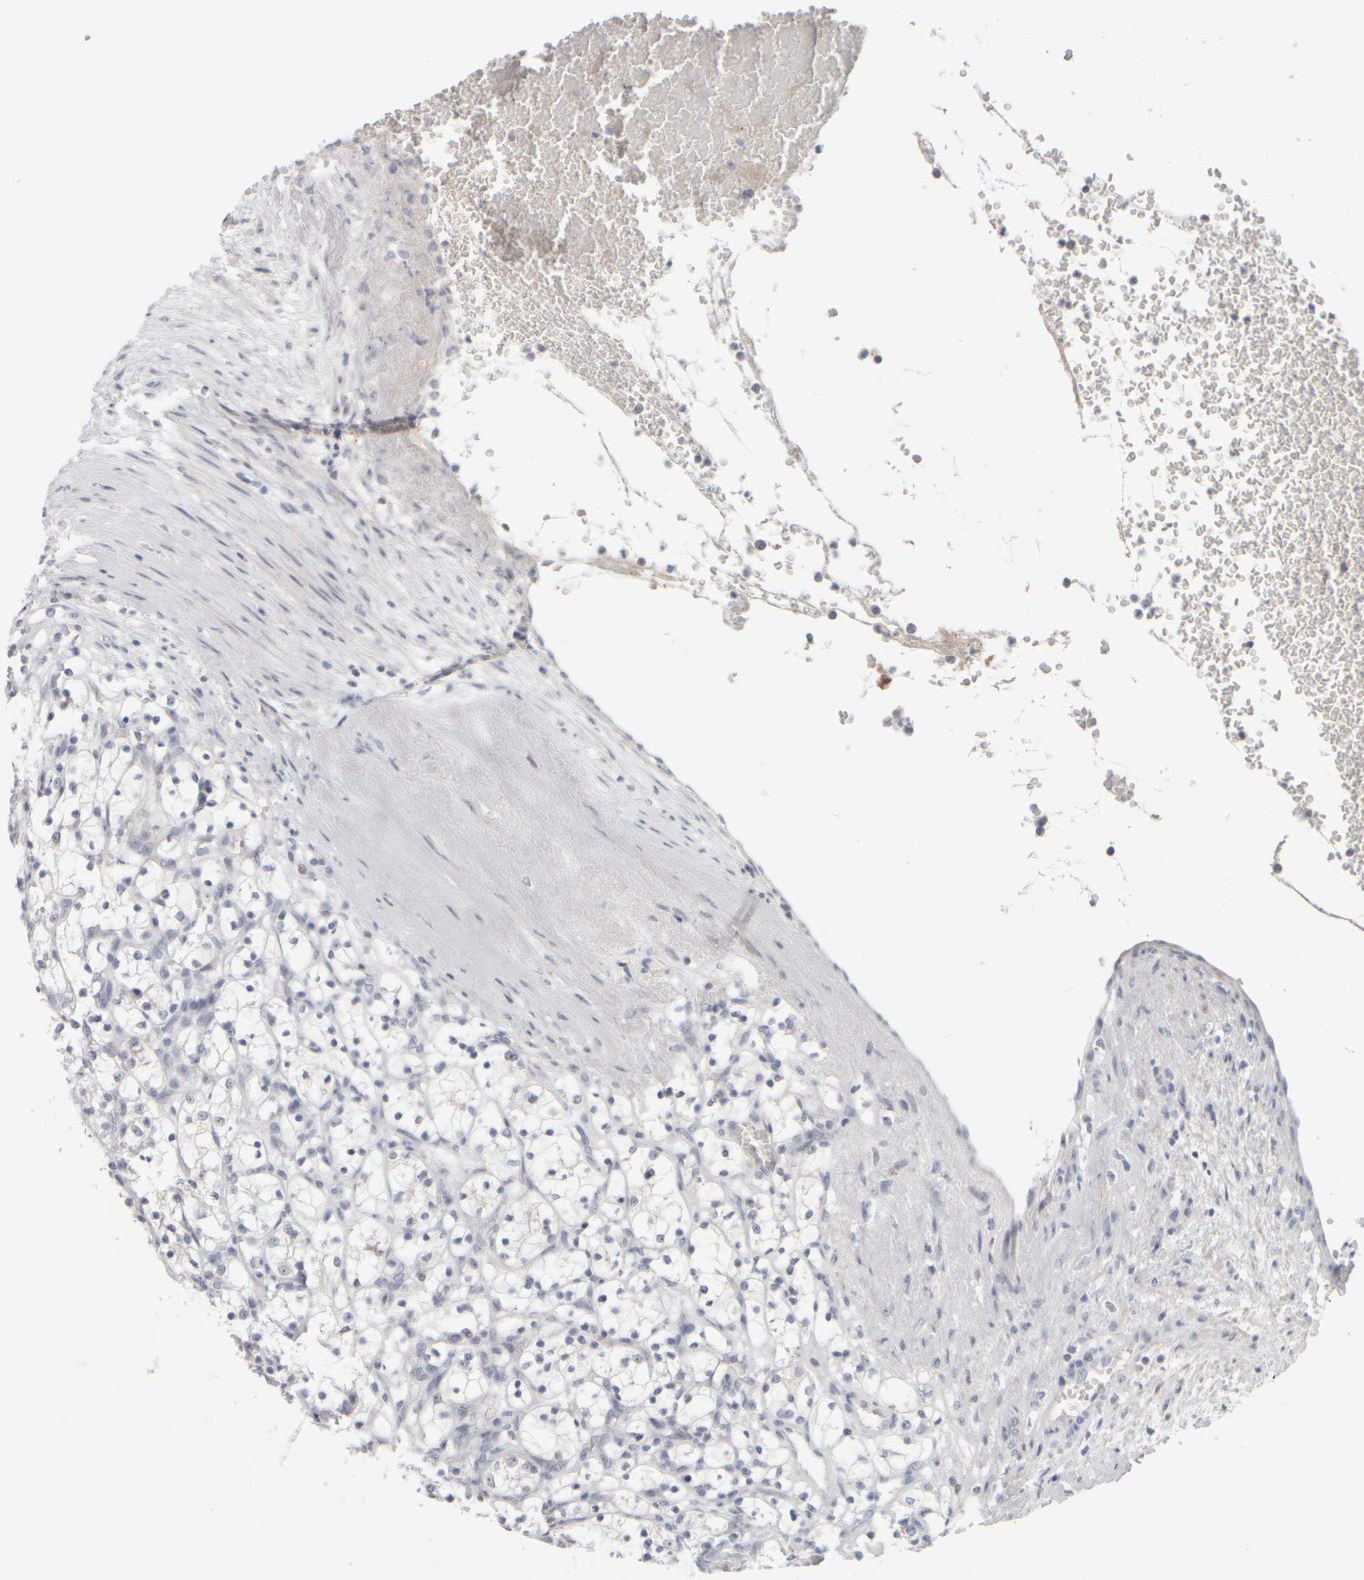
{"staining": {"intensity": "negative", "quantity": "none", "location": "none"}, "tissue": "renal cancer", "cell_type": "Tumor cells", "image_type": "cancer", "snomed": [{"axis": "morphology", "description": "Adenocarcinoma, NOS"}, {"axis": "topography", "description": "Kidney"}], "caption": "Immunohistochemistry (IHC) of human renal cancer (adenocarcinoma) exhibits no staining in tumor cells. (Stains: DAB (3,3'-diaminobenzidine) immunohistochemistry with hematoxylin counter stain, Microscopy: brightfield microscopy at high magnification).", "gene": "DCXR", "patient": {"sex": "female", "age": 69}}